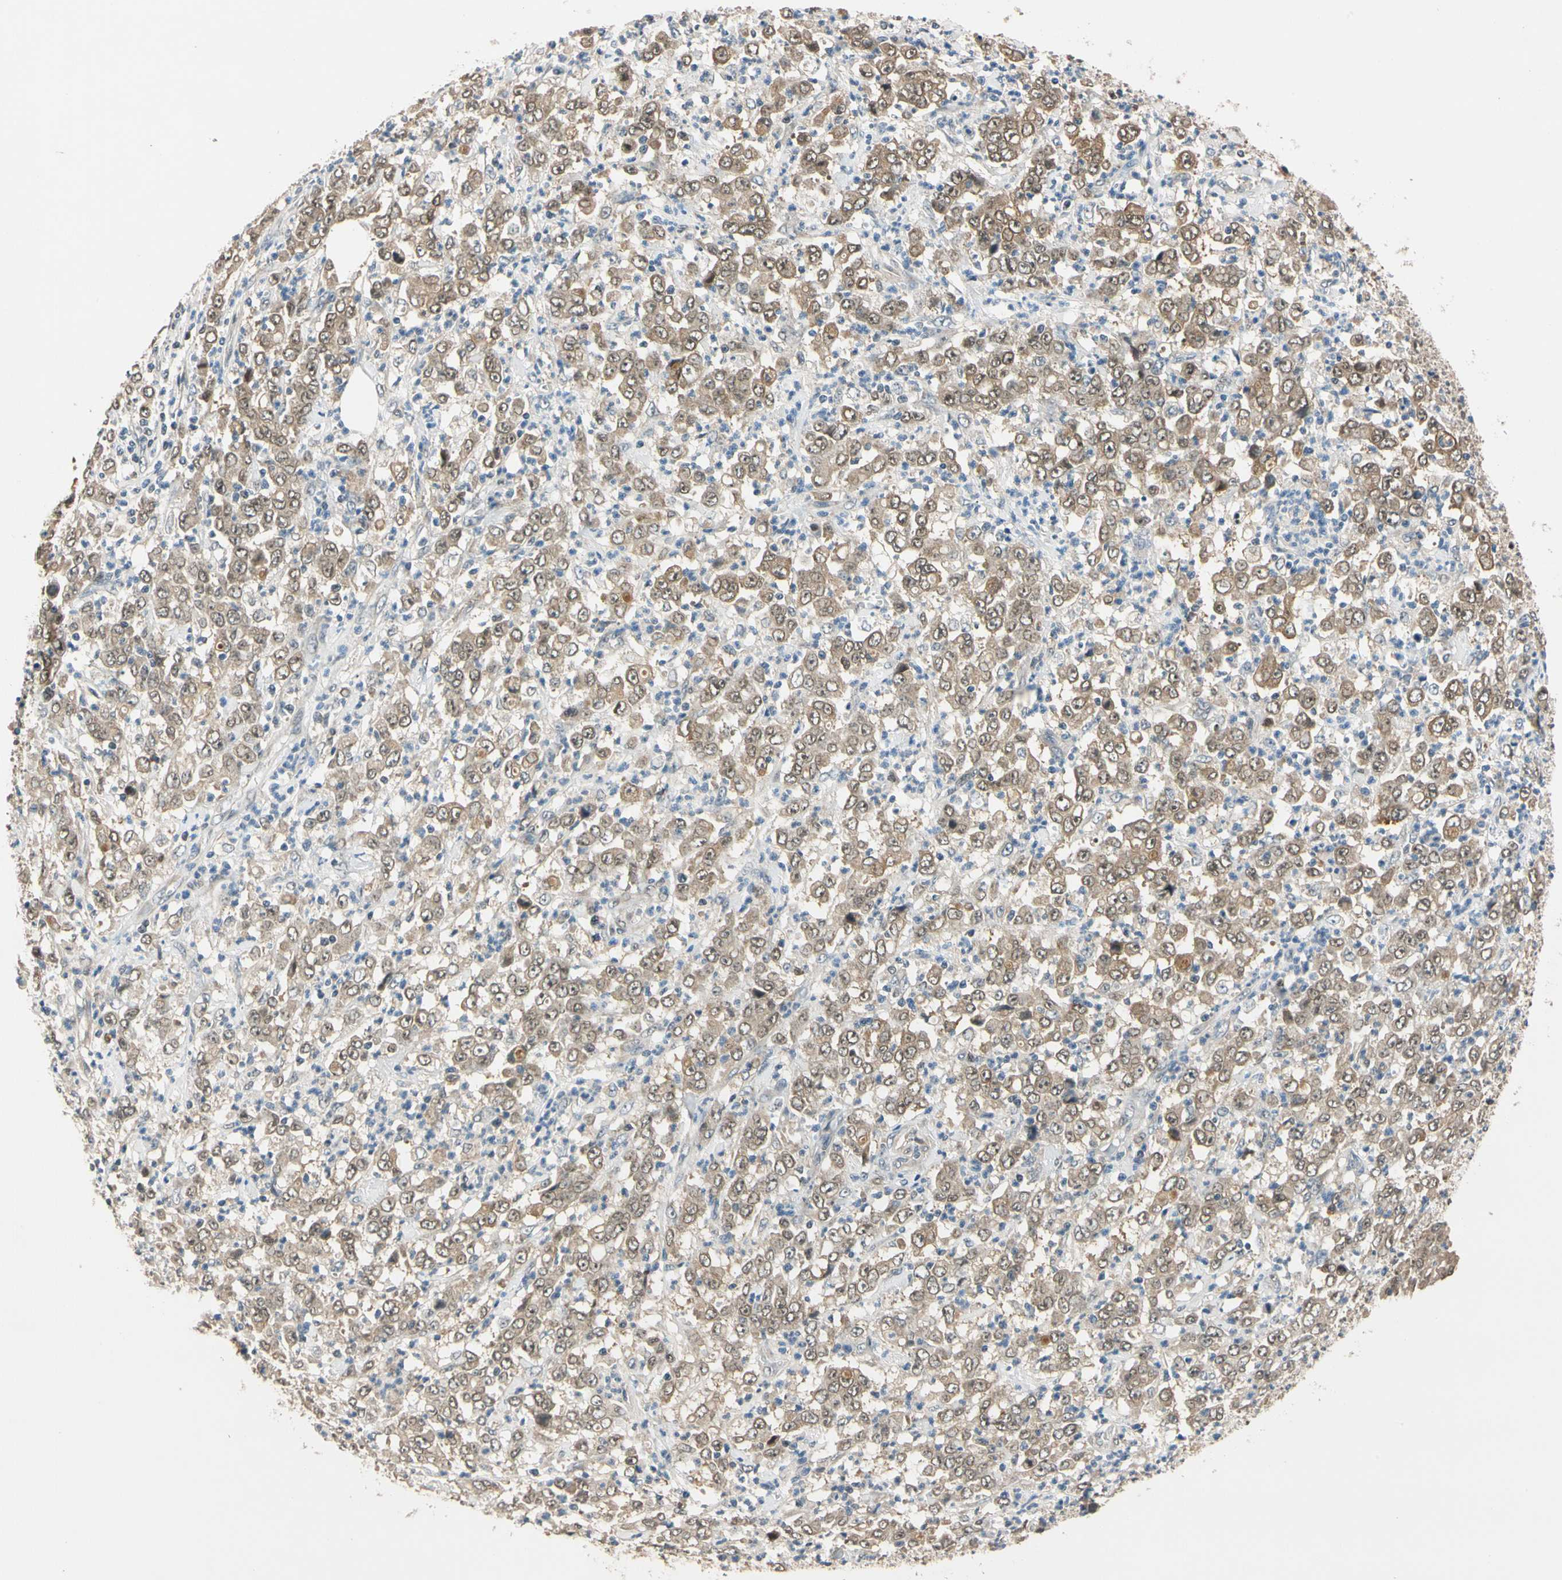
{"staining": {"intensity": "moderate", "quantity": ">75%", "location": "cytoplasmic/membranous,nuclear"}, "tissue": "stomach cancer", "cell_type": "Tumor cells", "image_type": "cancer", "snomed": [{"axis": "morphology", "description": "Adenocarcinoma, NOS"}, {"axis": "topography", "description": "Stomach, lower"}], "caption": "A medium amount of moderate cytoplasmic/membranous and nuclear staining is identified in approximately >75% of tumor cells in adenocarcinoma (stomach) tissue.", "gene": "RIOX2", "patient": {"sex": "female", "age": 71}}